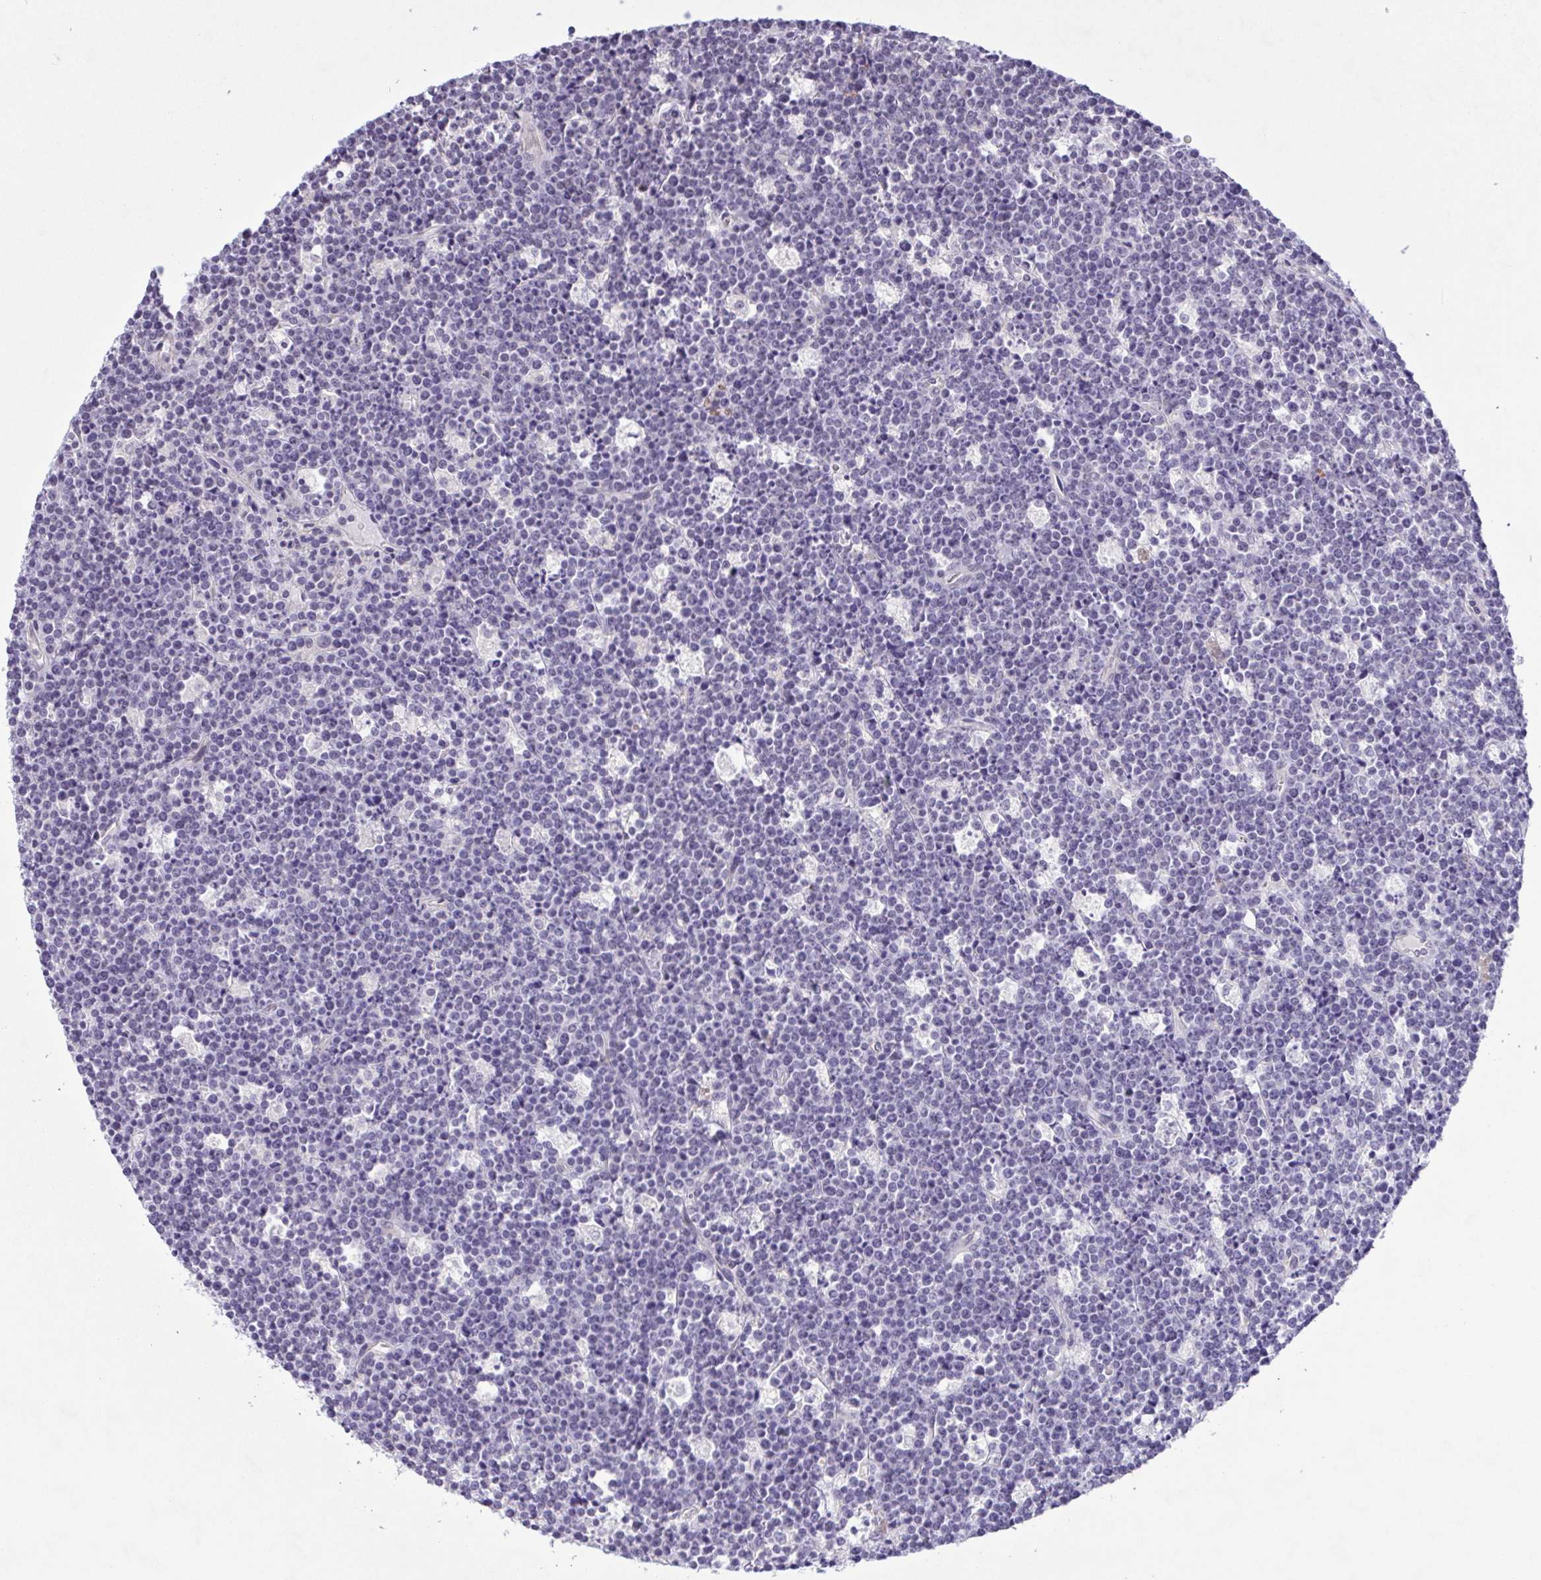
{"staining": {"intensity": "negative", "quantity": "none", "location": "none"}, "tissue": "lymphoma", "cell_type": "Tumor cells", "image_type": "cancer", "snomed": [{"axis": "morphology", "description": "Malignant lymphoma, non-Hodgkin's type, High grade"}, {"axis": "topography", "description": "Ovary"}], "caption": "There is no significant positivity in tumor cells of lymphoma.", "gene": "IL1RN", "patient": {"sex": "female", "age": 56}}